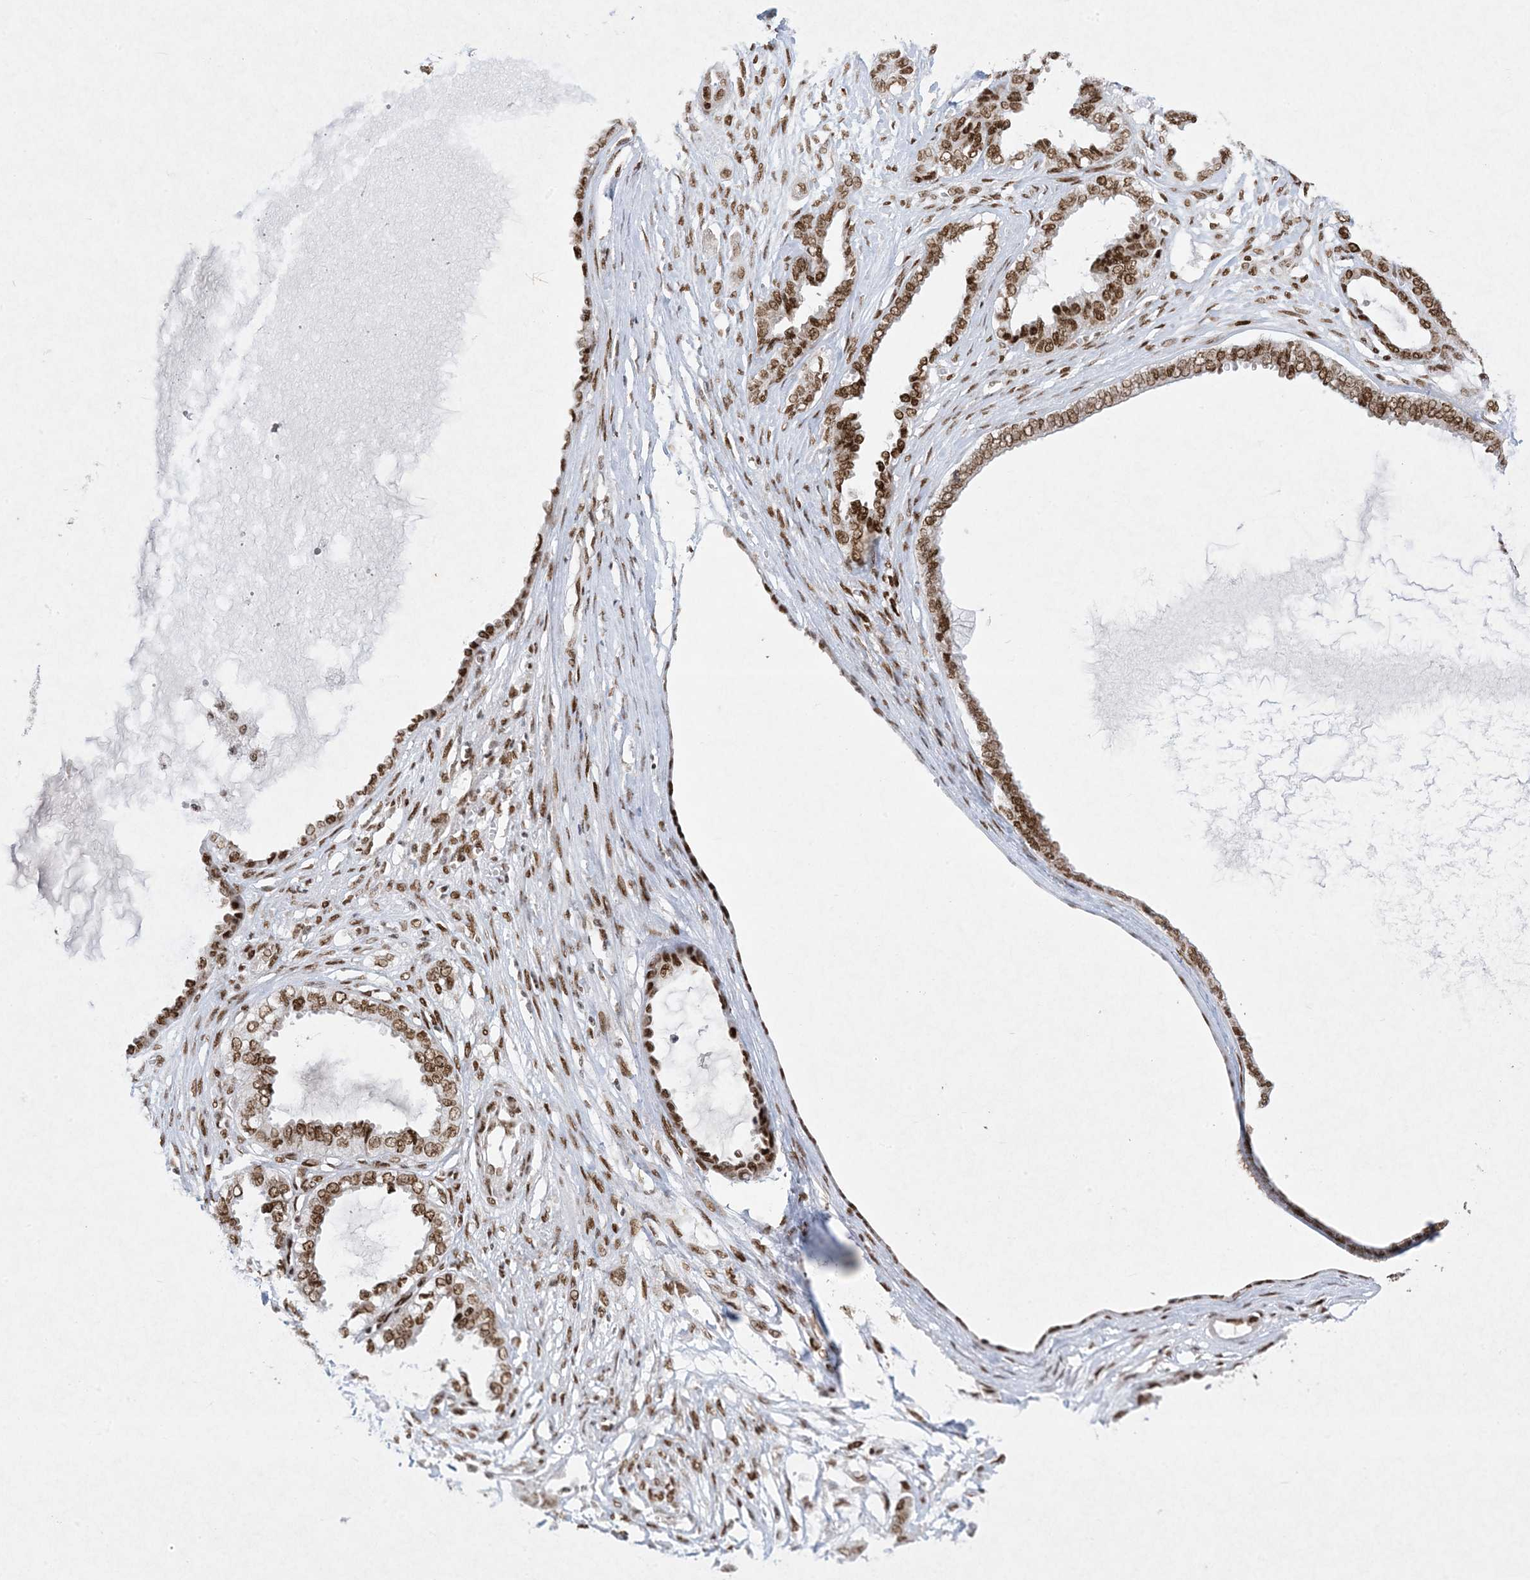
{"staining": {"intensity": "moderate", "quantity": ">75%", "location": "nuclear"}, "tissue": "ovarian cancer", "cell_type": "Tumor cells", "image_type": "cancer", "snomed": [{"axis": "morphology", "description": "Carcinoma, NOS"}, {"axis": "morphology", "description": "Carcinoma, endometroid"}, {"axis": "topography", "description": "Ovary"}], "caption": "IHC (DAB) staining of human ovarian cancer (carcinoma) shows moderate nuclear protein positivity in about >75% of tumor cells.", "gene": "PKNOX2", "patient": {"sex": "female", "age": 50}}